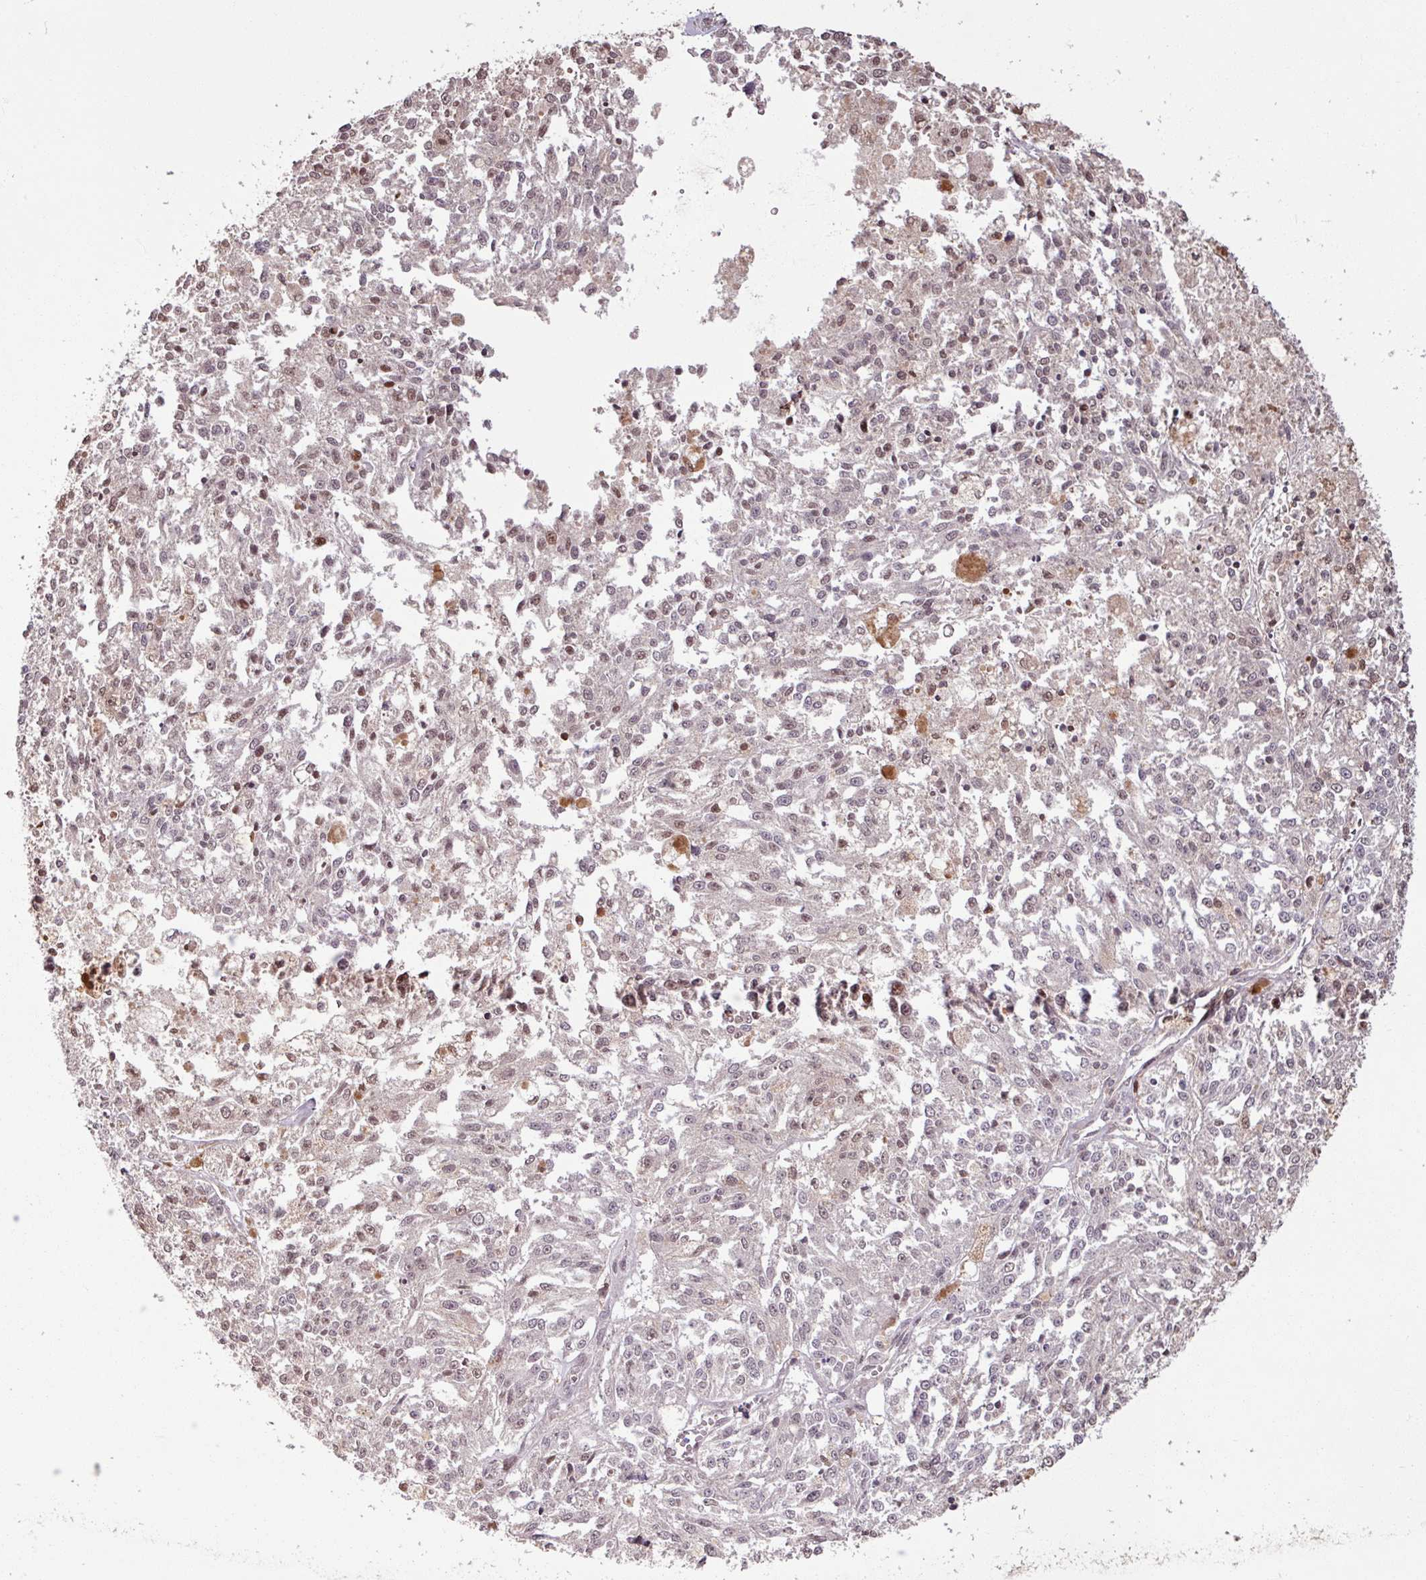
{"staining": {"intensity": "moderate", "quantity": "<25%", "location": "nuclear"}, "tissue": "melanoma", "cell_type": "Tumor cells", "image_type": "cancer", "snomed": [{"axis": "morphology", "description": "Malignant melanoma, NOS"}, {"axis": "topography", "description": "Skin"}], "caption": "This photomicrograph exhibits immunohistochemistry (IHC) staining of human malignant melanoma, with low moderate nuclear expression in about <25% of tumor cells.", "gene": "OR6B1", "patient": {"sex": "female", "age": 64}}